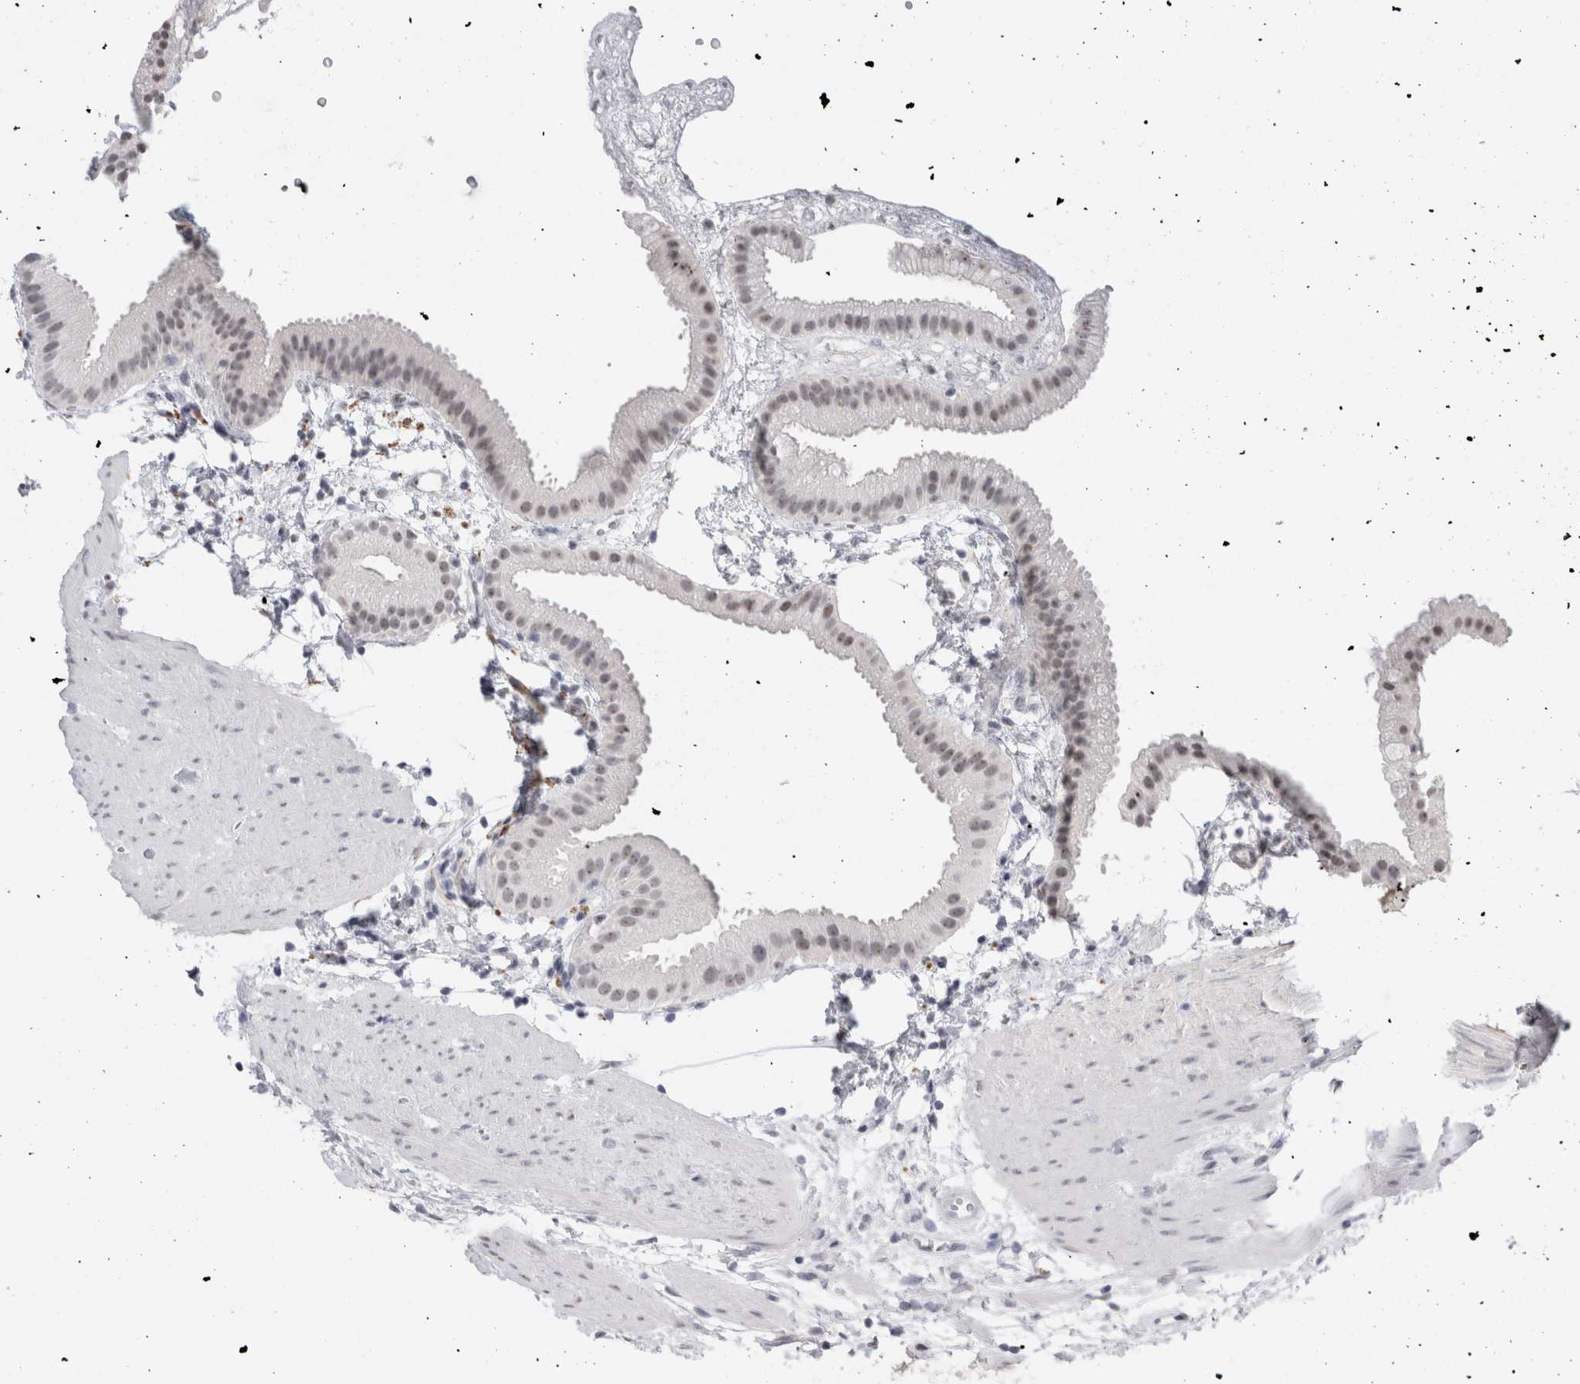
{"staining": {"intensity": "weak", "quantity": "25%-75%", "location": "nuclear"}, "tissue": "gallbladder", "cell_type": "Glandular cells", "image_type": "normal", "snomed": [{"axis": "morphology", "description": "Normal tissue, NOS"}, {"axis": "topography", "description": "Gallbladder"}], "caption": "Immunohistochemistry (IHC) (DAB) staining of unremarkable human gallbladder reveals weak nuclear protein expression in about 25%-75% of glandular cells.", "gene": "CADM3", "patient": {"sex": "female", "age": 64}}